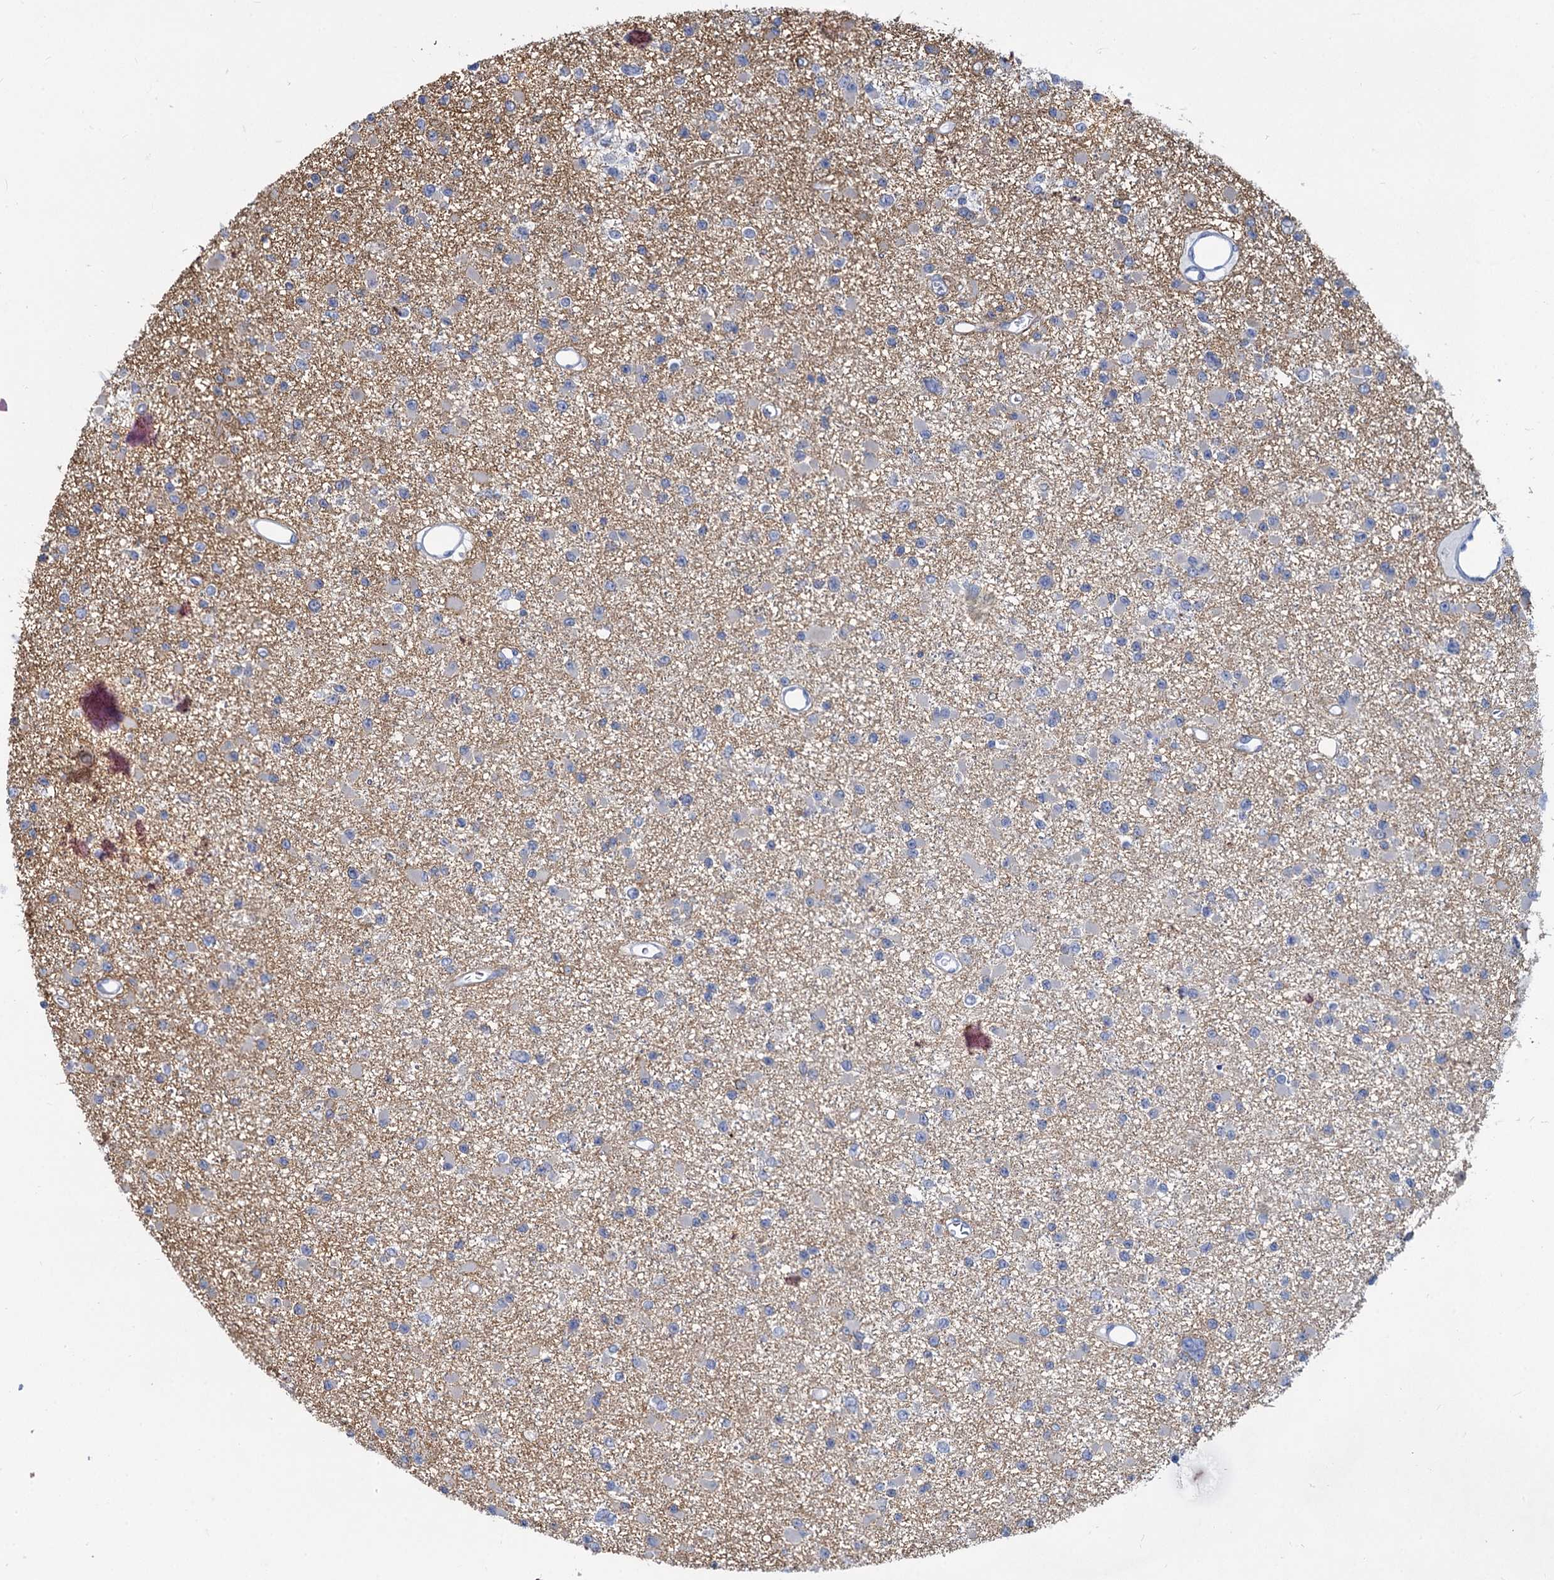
{"staining": {"intensity": "negative", "quantity": "none", "location": "none"}, "tissue": "glioma", "cell_type": "Tumor cells", "image_type": "cancer", "snomed": [{"axis": "morphology", "description": "Glioma, malignant, Low grade"}, {"axis": "topography", "description": "Brain"}], "caption": "Immunohistochemistry (IHC) of human glioma shows no expression in tumor cells. (Brightfield microscopy of DAB (3,3'-diaminobenzidine) IHC at high magnification).", "gene": "PRSS35", "patient": {"sex": "female", "age": 22}}